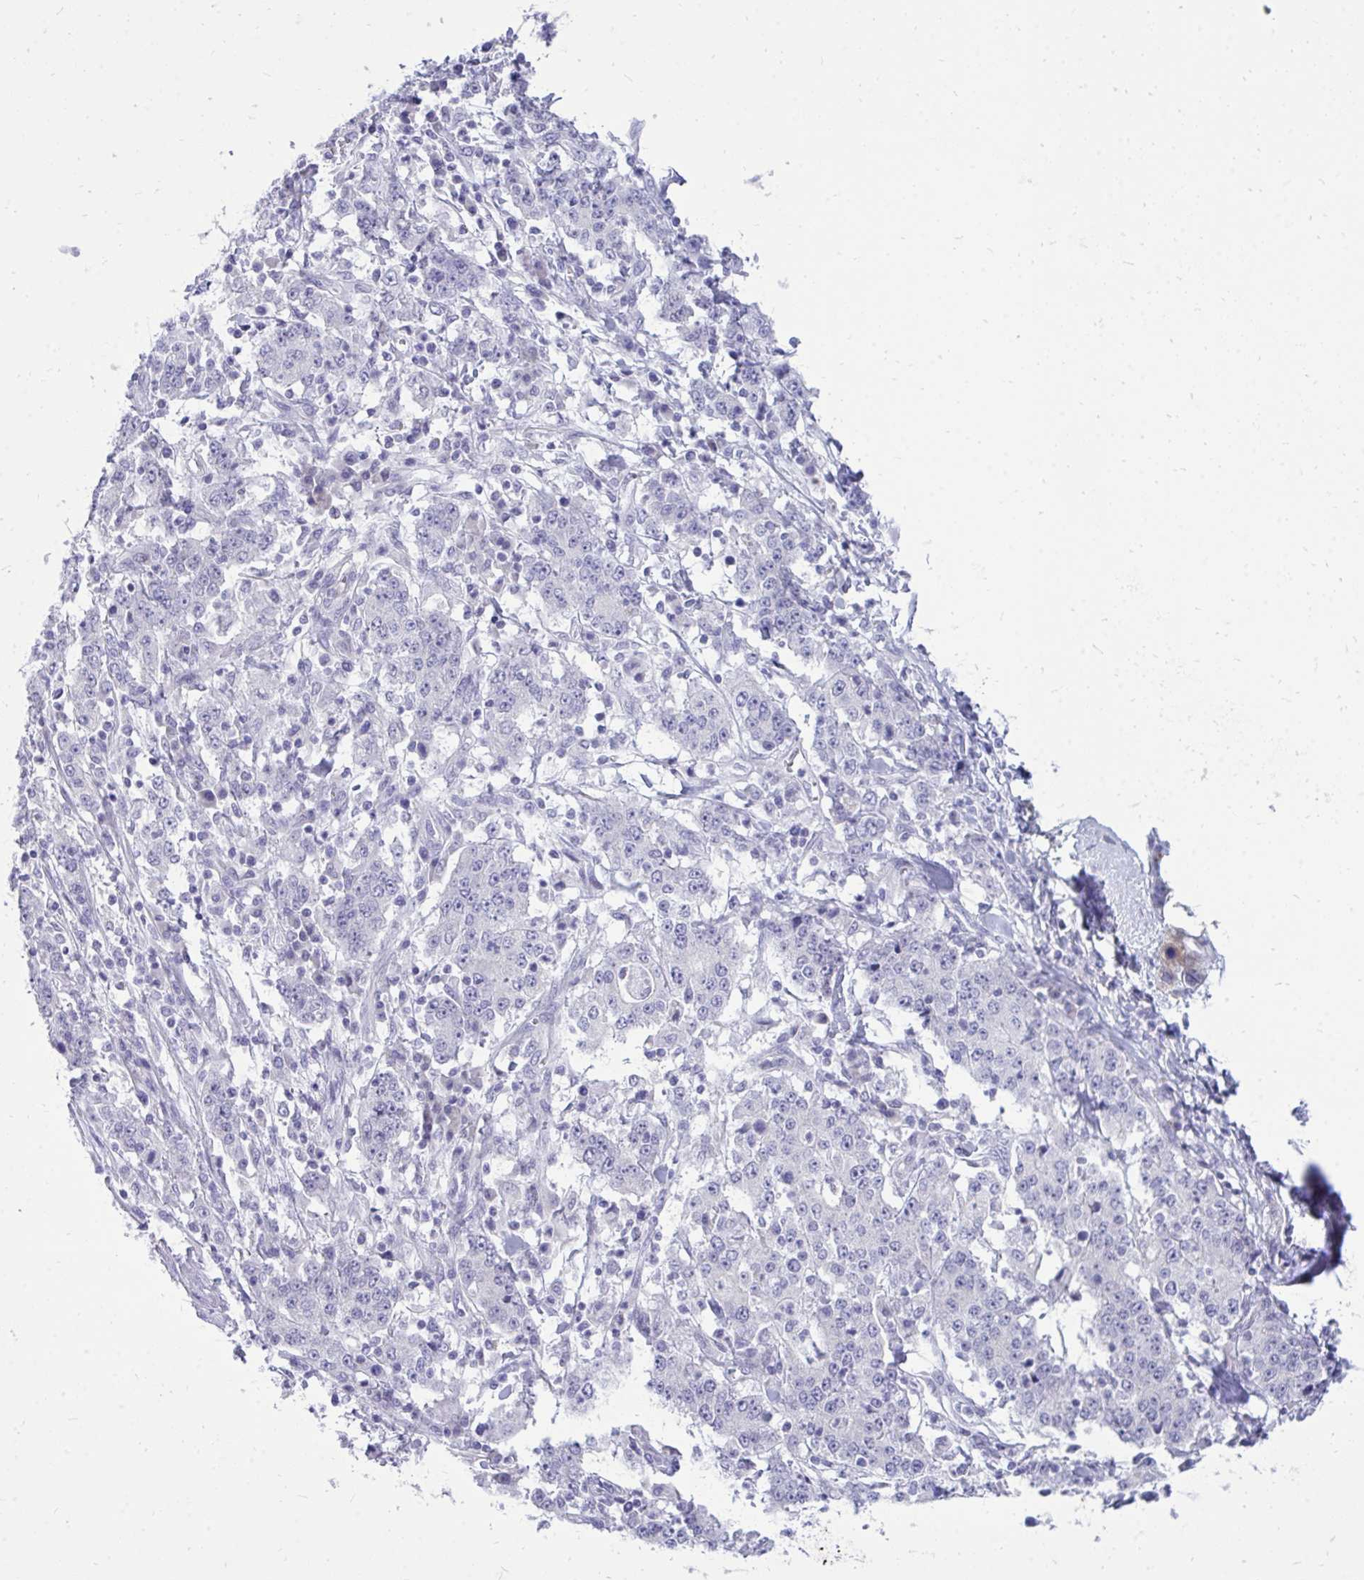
{"staining": {"intensity": "negative", "quantity": "none", "location": "none"}, "tissue": "stomach cancer", "cell_type": "Tumor cells", "image_type": "cancer", "snomed": [{"axis": "morphology", "description": "Normal tissue, NOS"}, {"axis": "morphology", "description": "Adenocarcinoma, NOS"}, {"axis": "topography", "description": "Stomach, upper"}, {"axis": "topography", "description": "Stomach"}], "caption": "Immunohistochemical staining of stomach adenocarcinoma shows no significant staining in tumor cells. The staining was performed using DAB (3,3'-diaminobenzidine) to visualize the protein expression in brown, while the nuclei were stained in blue with hematoxylin (Magnification: 20x).", "gene": "SPTBN2", "patient": {"sex": "male", "age": 59}}